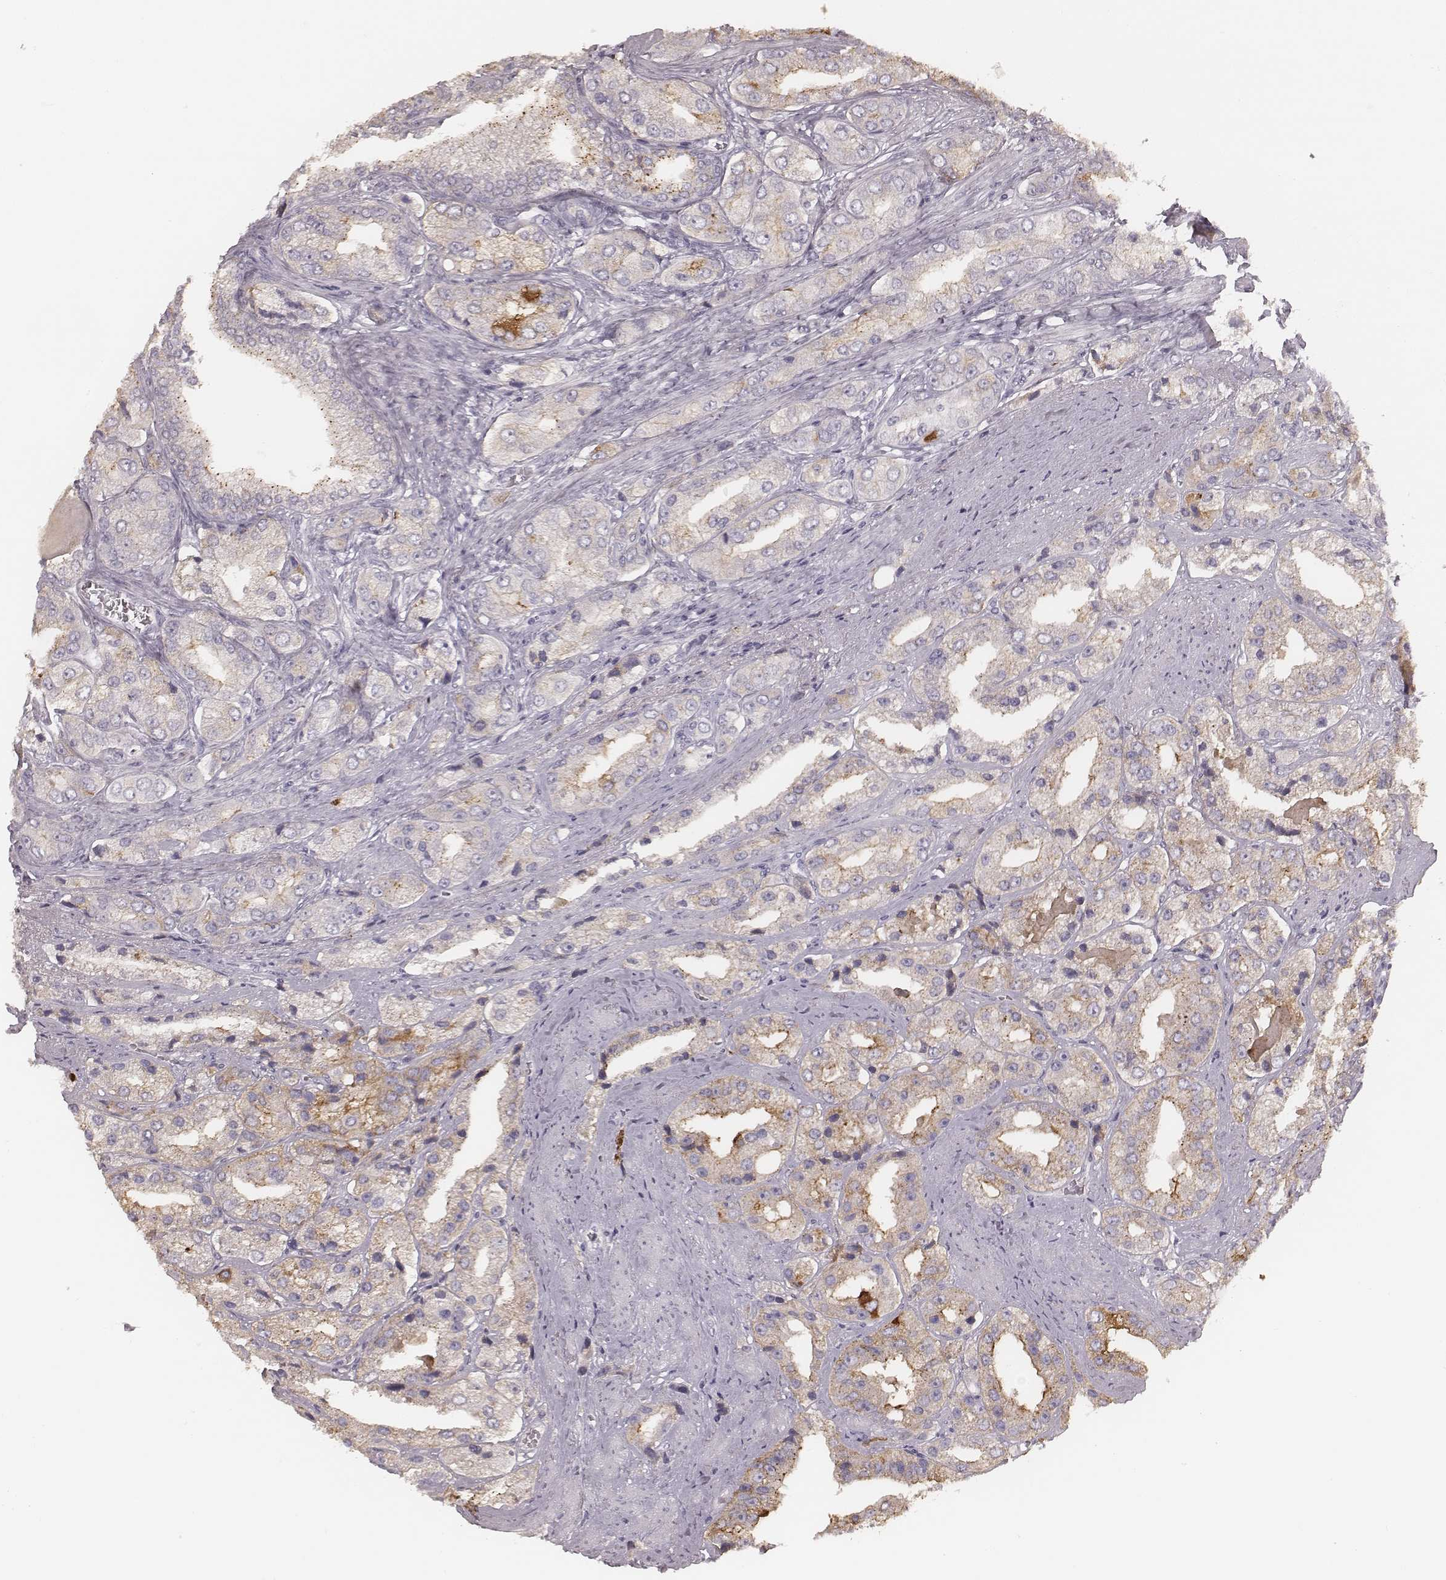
{"staining": {"intensity": "moderate", "quantity": "<25%", "location": "cytoplasmic/membranous"}, "tissue": "prostate cancer", "cell_type": "Tumor cells", "image_type": "cancer", "snomed": [{"axis": "morphology", "description": "Adenocarcinoma, Low grade"}, {"axis": "topography", "description": "Prostate"}], "caption": "There is low levels of moderate cytoplasmic/membranous positivity in tumor cells of prostate cancer, as demonstrated by immunohistochemical staining (brown color).", "gene": "SMIM24", "patient": {"sex": "male", "age": 69}}